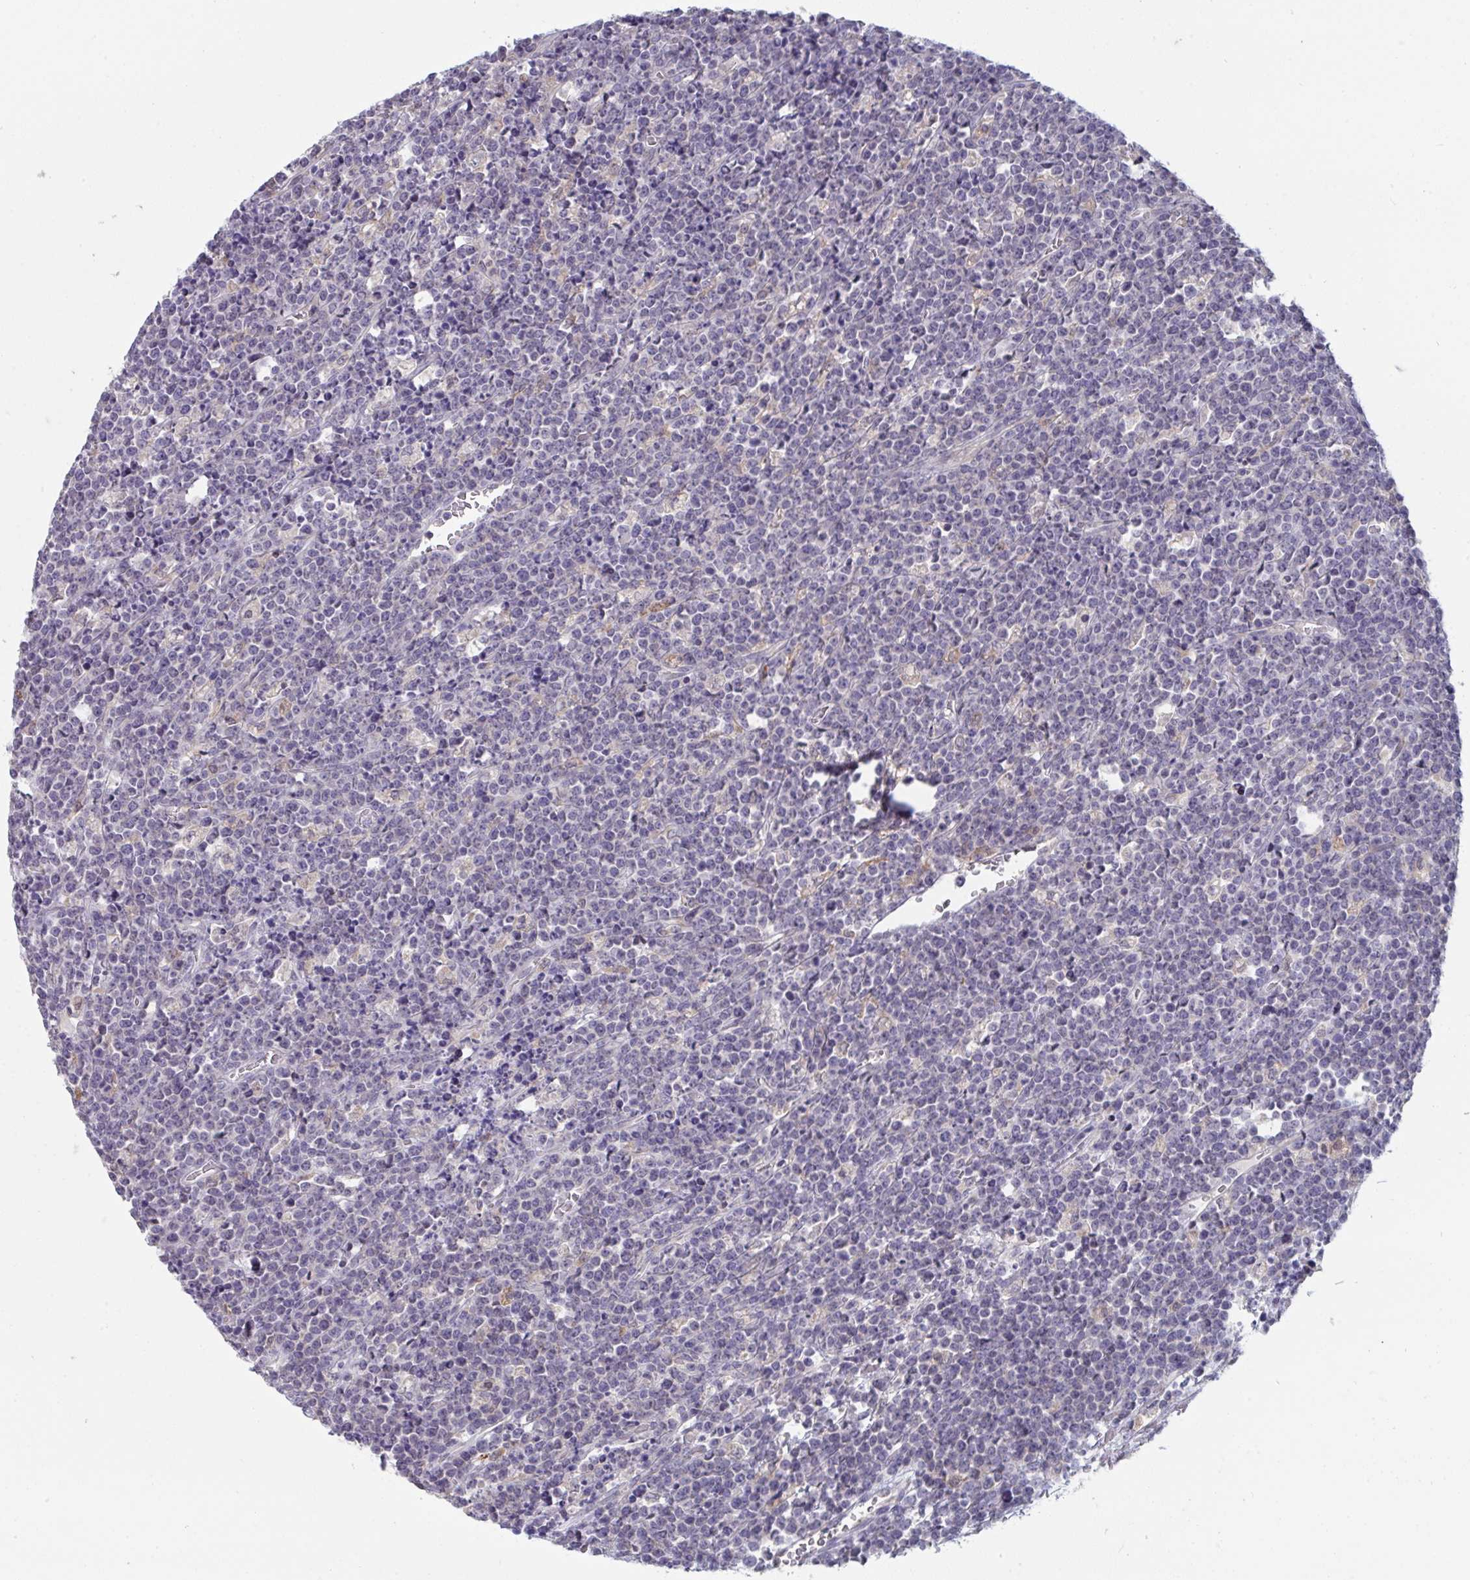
{"staining": {"intensity": "negative", "quantity": "none", "location": "none"}, "tissue": "lymphoma", "cell_type": "Tumor cells", "image_type": "cancer", "snomed": [{"axis": "morphology", "description": "Malignant lymphoma, non-Hodgkin's type, High grade"}, {"axis": "topography", "description": "Ovary"}], "caption": "Protein analysis of malignant lymphoma, non-Hodgkin's type (high-grade) exhibits no significant expression in tumor cells.", "gene": "PTPRD", "patient": {"sex": "female", "age": 56}}